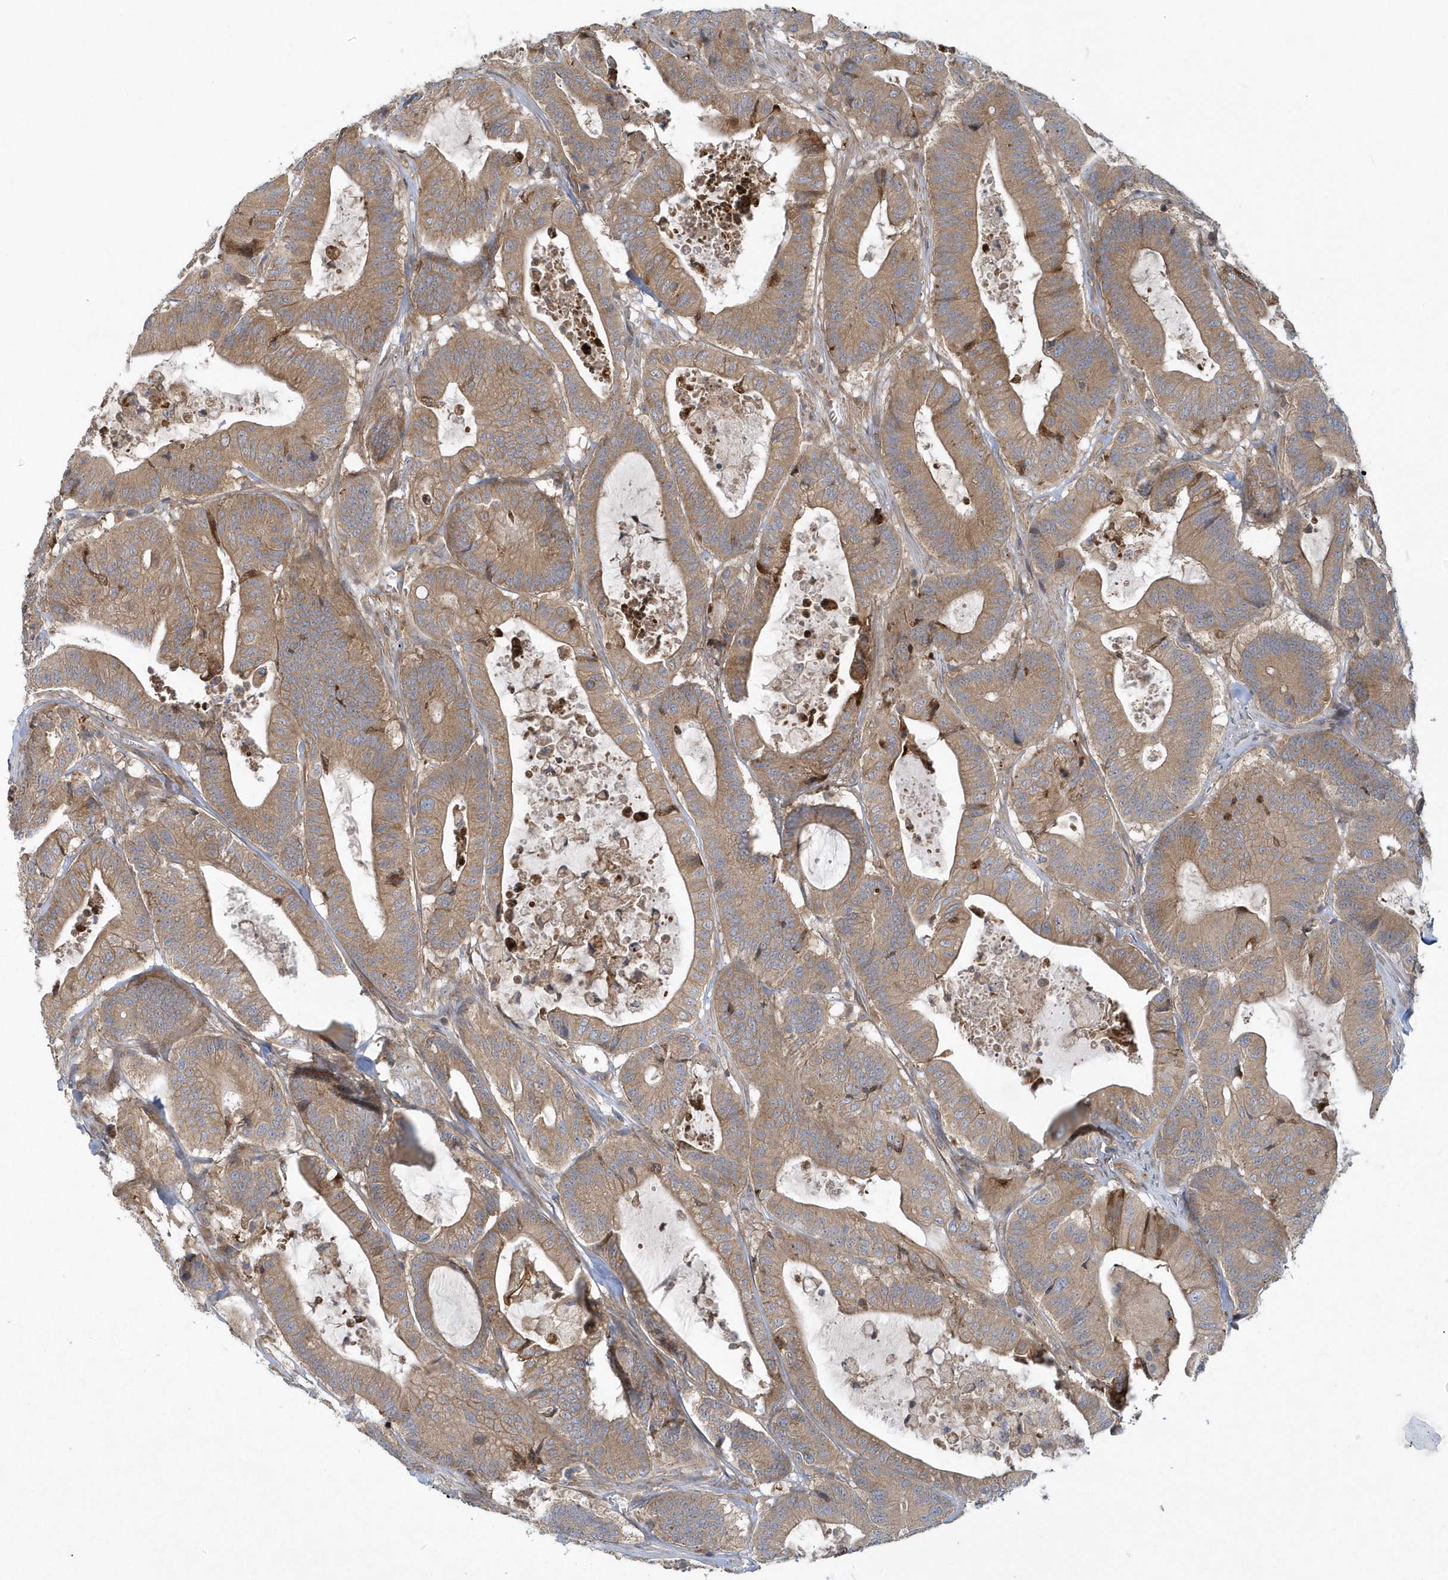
{"staining": {"intensity": "moderate", "quantity": ">75%", "location": "cytoplasmic/membranous"}, "tissue": "colorectal cancer", "cell_type": "Tumor cells", "image_type": "cancer", "snomed": [{"axis": "morphology", "description": "Adenocarcinoma, NOS"}, {"axis": "topography", "description": "Colon"}], "caption": "This image displays immunohistochemistry staining of colorectal adenocarcinoma, with medium moderate cytoplasmic/membranous positivity in about >75% of tumor cells.", "gene": "CNOT10", "patient": {"sex": "female", "age": 84}}